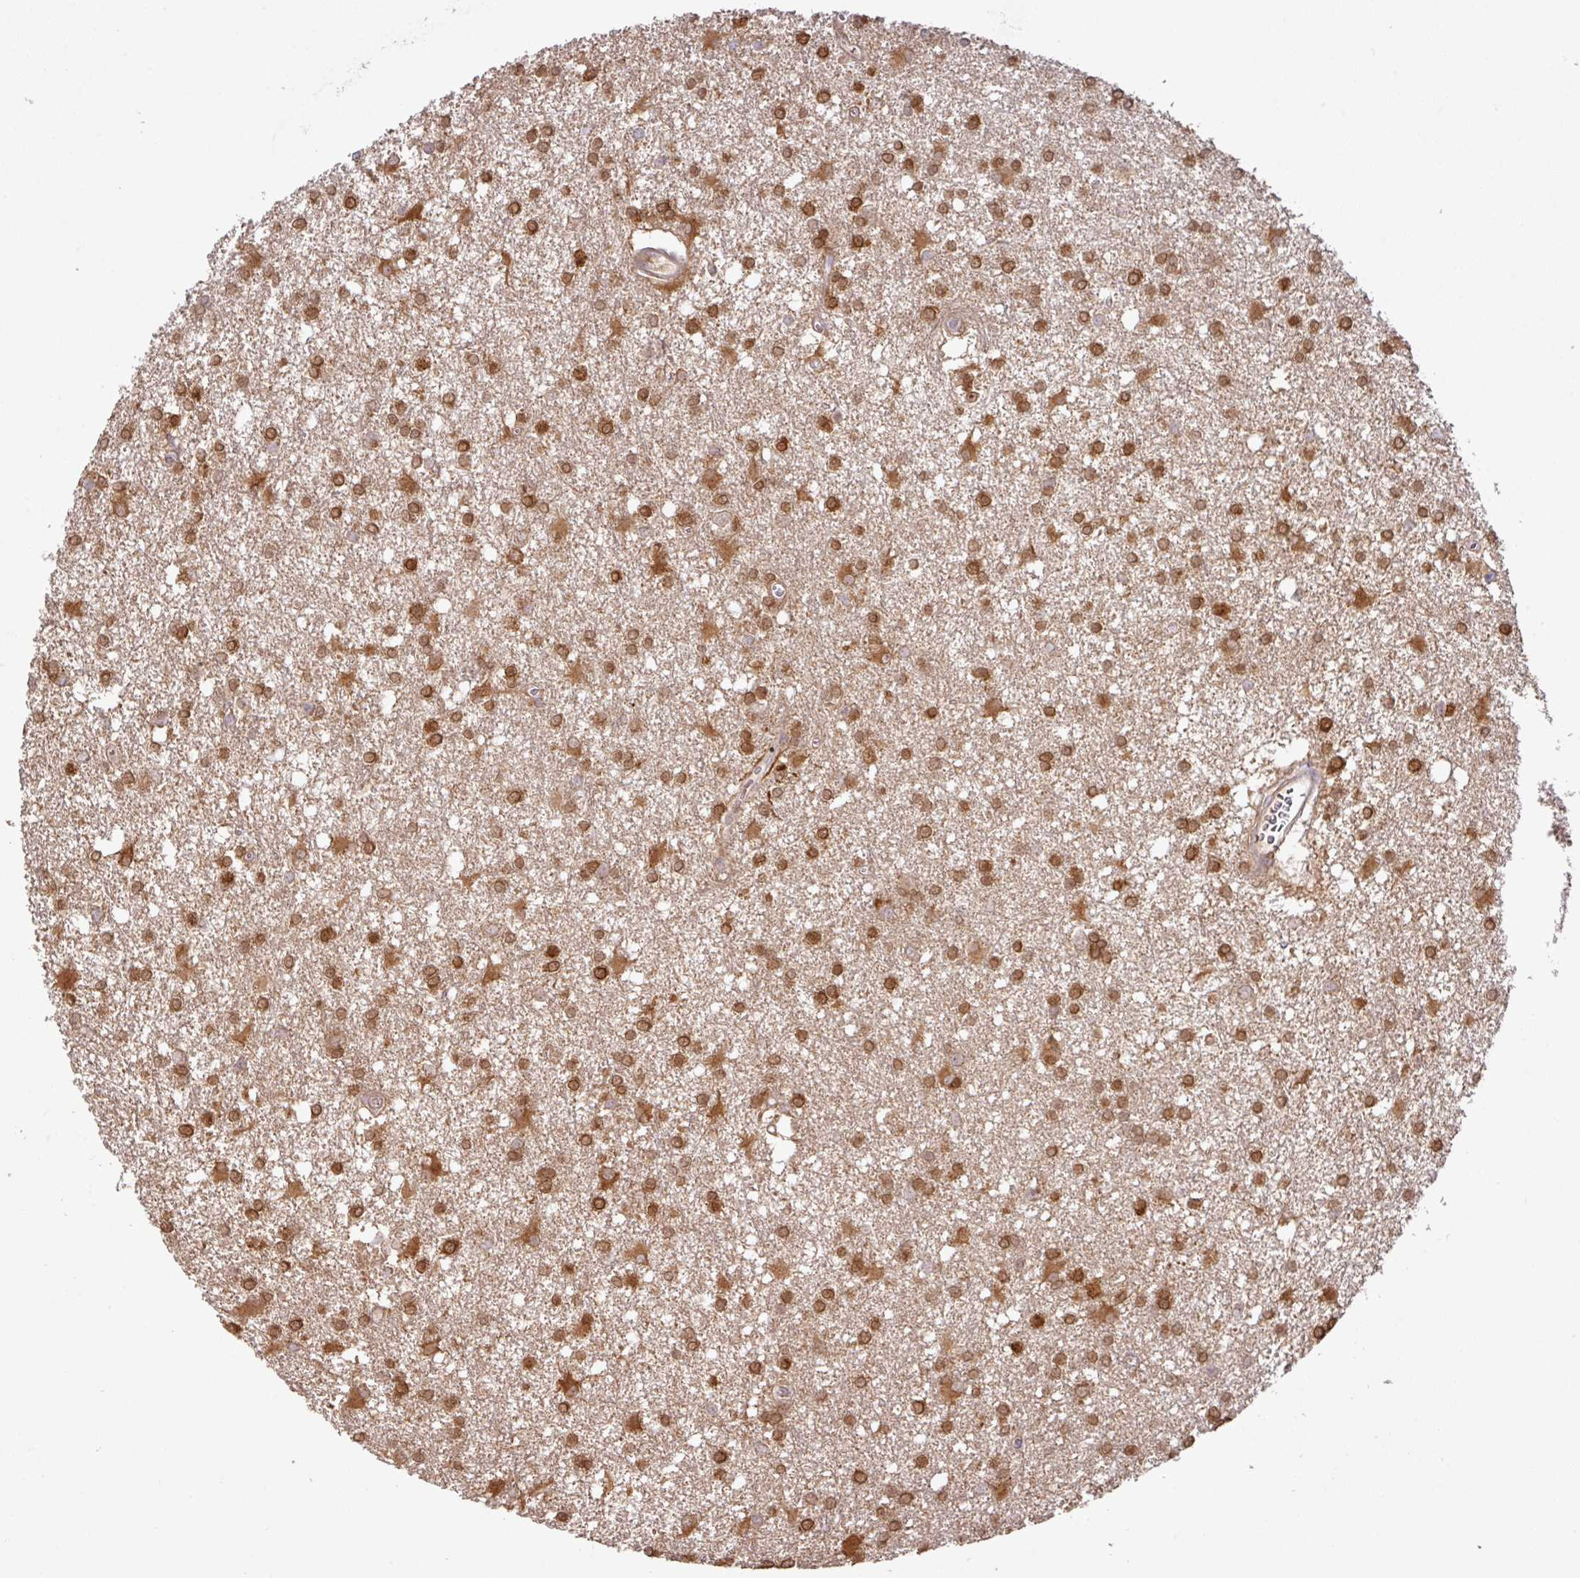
{"staining": {"intensity": "strong", "quantity": "25%-75%", "location": "cytoplasmic/membranous,nuclear"}, "tissue": "glioma", "cell_type": "Tumor cells", "image_type": "cancer", "snomed": [{"axis": "morphology", "description": "Glioma, malignant, High grade"}, {"axis": "topography", "description": "Brain"}], "caption": "This is an image of immunohistochemistry (IHC) staining of glioma, which shows strong staining in the cytoplasmic/membranous and nuclear of tumor cells.", "gene": "GCNT7", "patient": {"sex": "male", "age": 48}}